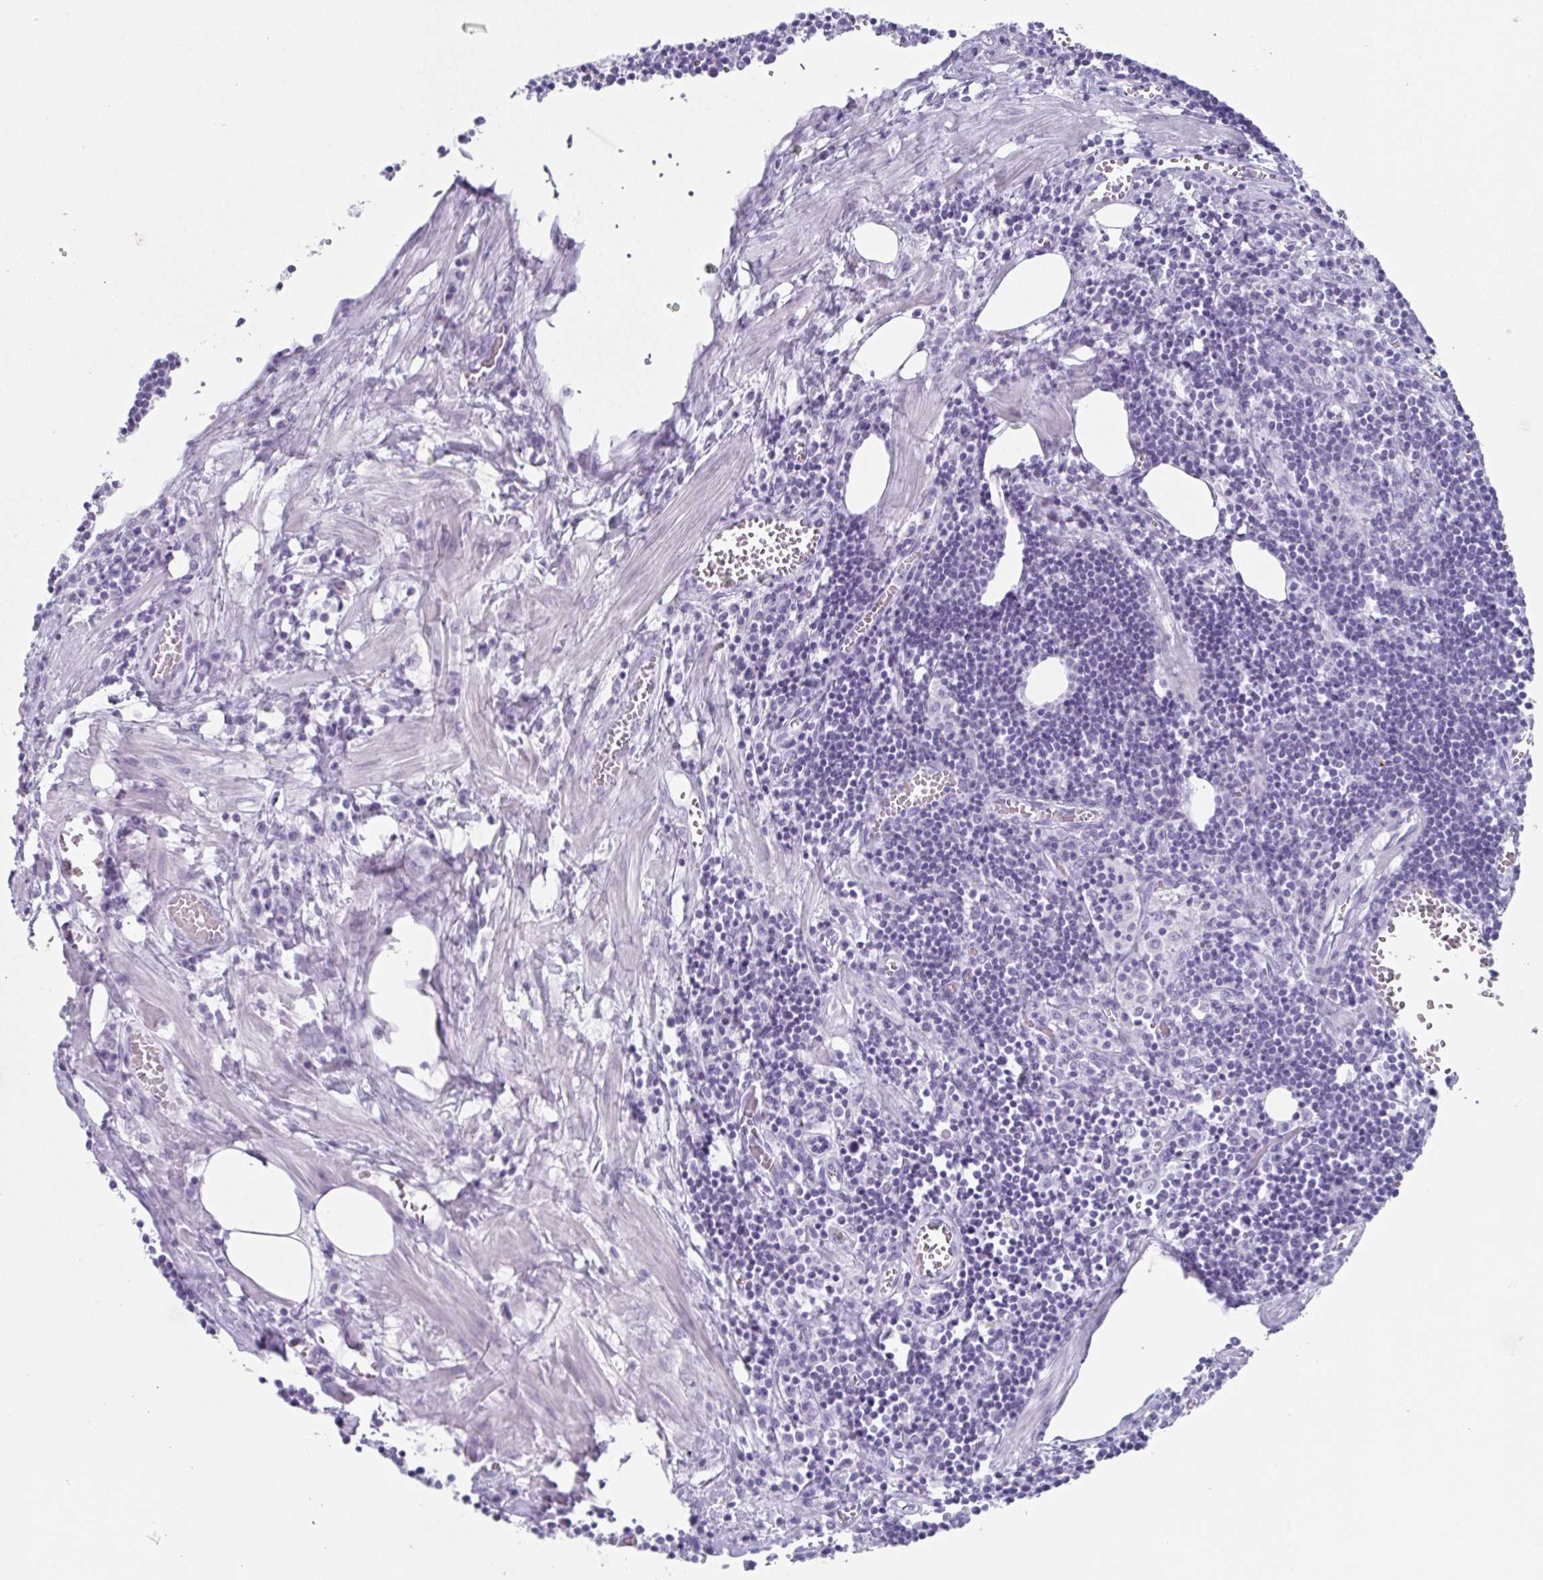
{"staining": {"intensity": "negative", "quantity": "none", "location": "none"}, "tissue": "lymph node", "cell_type": "Germinal center cells", "image_type": "normal", "snomed": [{"axis": "morphology", "description": "Normal tissue, NOS"}, {"axis": "topography", "description": "Lymph node"}], "caption": "Lymph node was stained to show a protein in brown. There is no significant expression in germinal center cells. (IHC, brightfield microscopy, high magnification).", "gene": "SYCP1", "patient": {"sex": "male", "age": 66}}